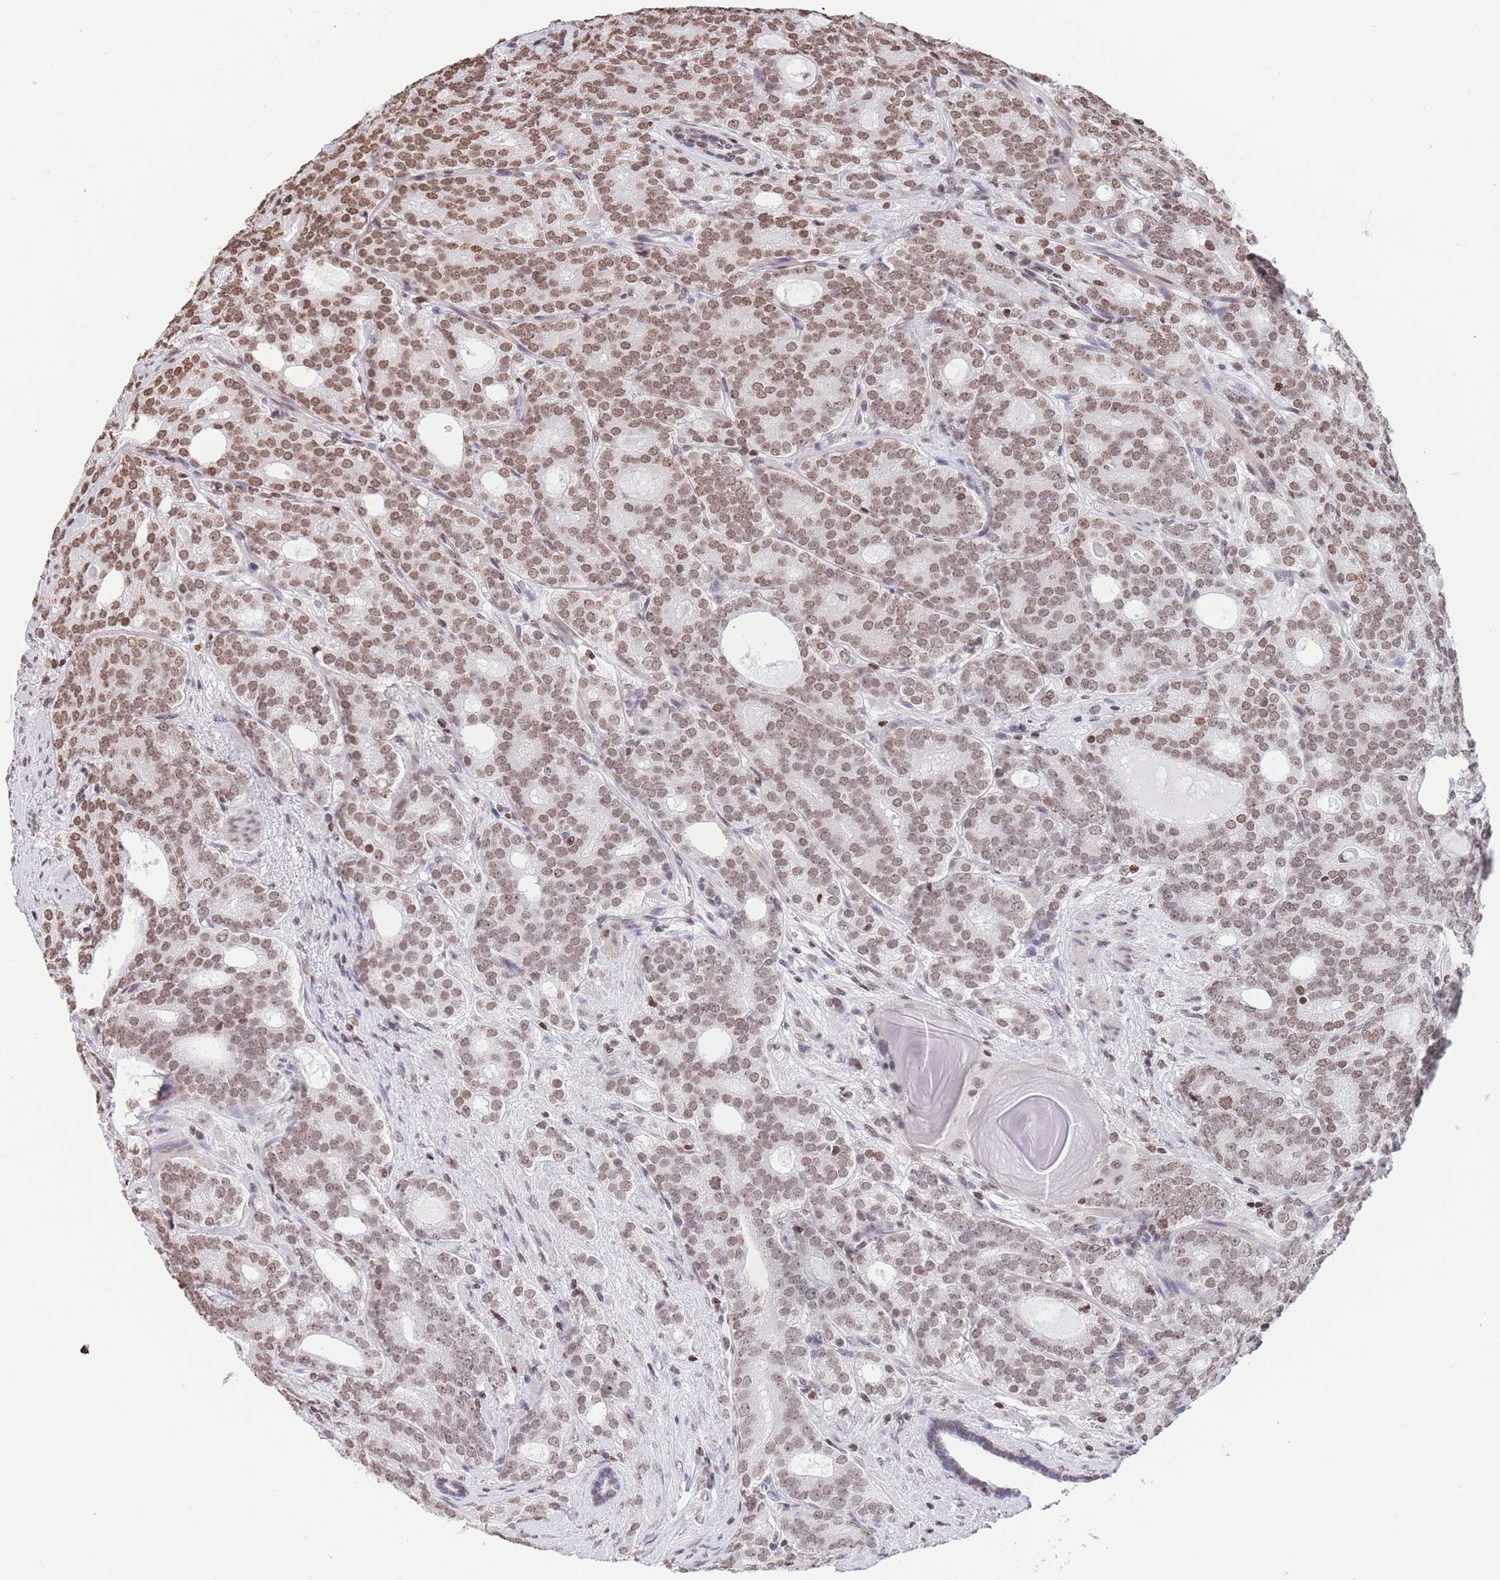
{"staining": {"intensity": "moderate", "quantity": ">75%", "location": "nuclear"}, "tissue": "prostate cancer", "cell_type": "Tumor cells", "image_type": "cancer", "snomed": [{"axis": "morphology", "description": "Adenocarcinoma, High grade"}, {"axis": "topography", "description": "Prostate"}], "caption": "IHC photomicrograph of human high-grade adenocarcinoma (prostate) stained for a protein (brown), which demonstrates medium levels of moderate nuclear positivity in about >75% of tumor cells.", "gene": "H2BC11", "patient": {"sex": "male", "age": 64}}